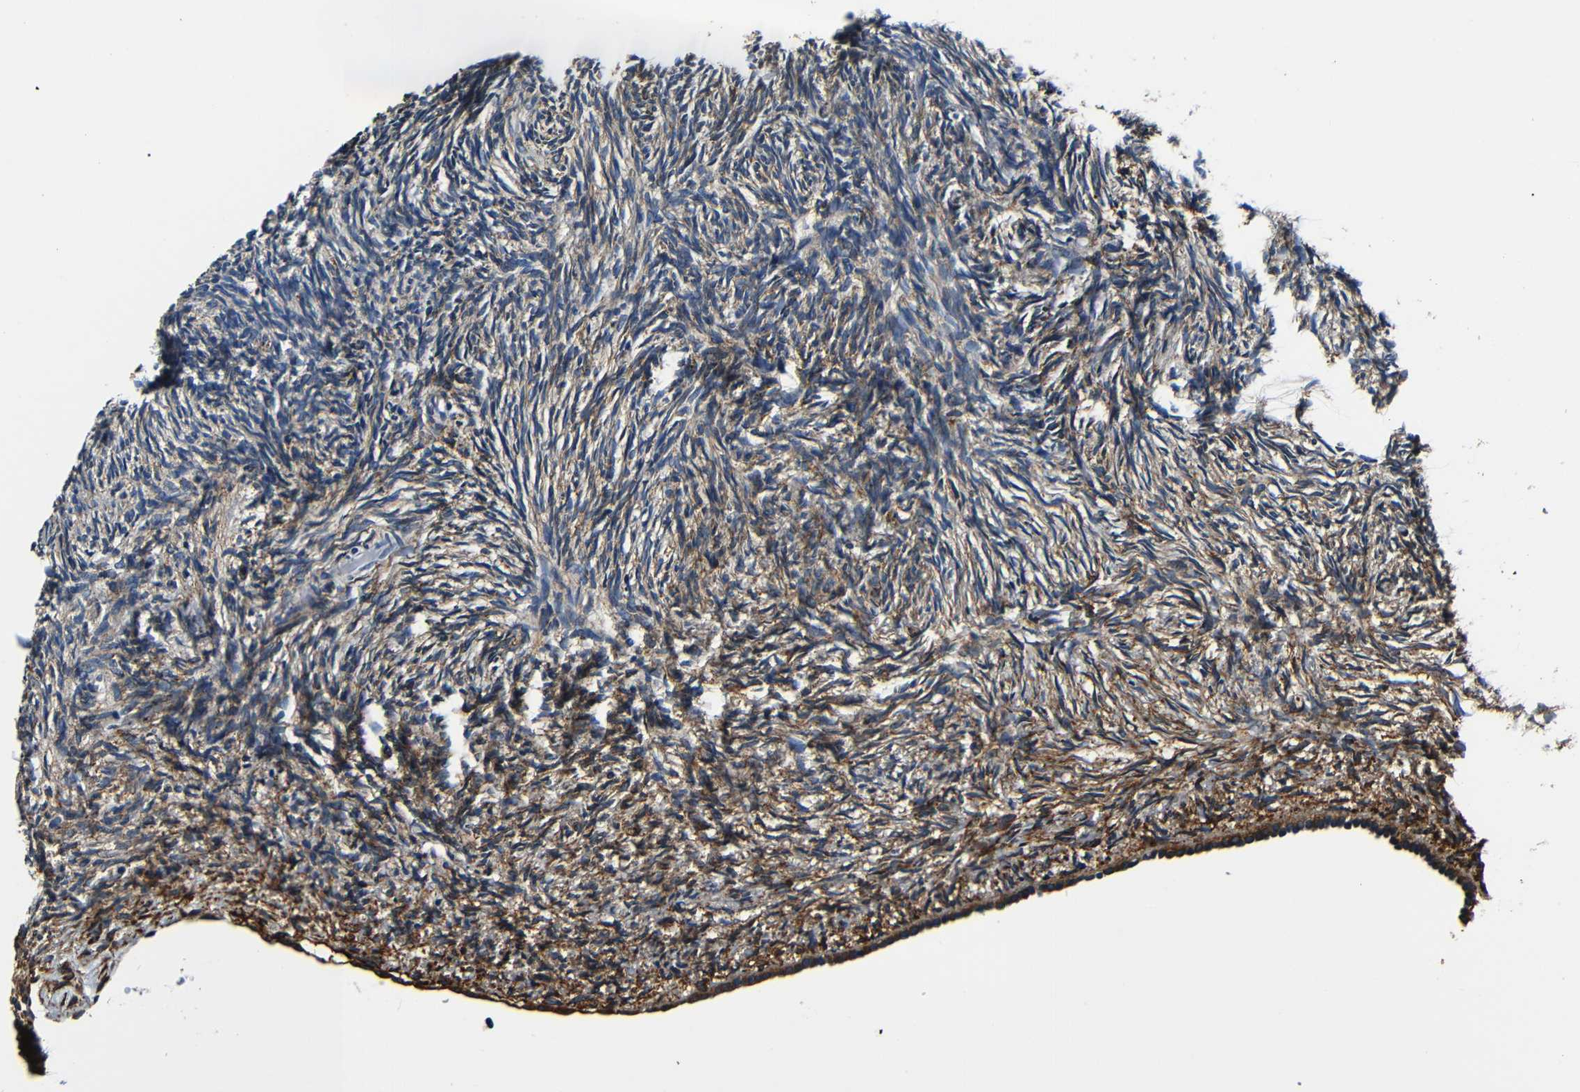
{"staining": {"intensity": "moderate", "quantity": ">75%", "location": "cytoplasmic/membranous"}, "tissue": "ovary", "cell_type": "Ovarian stroma cells", "image_type": "normal", "snomed": [{"axis": "morphology", "description": "Normal tissue, NOS"}, {"axis": "topography", "description": "Ovary"}], "caption": "Immunohistochemical staining of benign ovary demonstrates >75% levels of moderate cytoplasmic/membranous protein positivity in approximately >75% of ovarian stroma cells. The staining was performed using DAB to visualize the protein expression in brown, while the nuclei were stained in blue with hematoxylin (Magnification: 20x).", "gene": "RRBP1", "patient": {"sex": "female", "age": 60}}